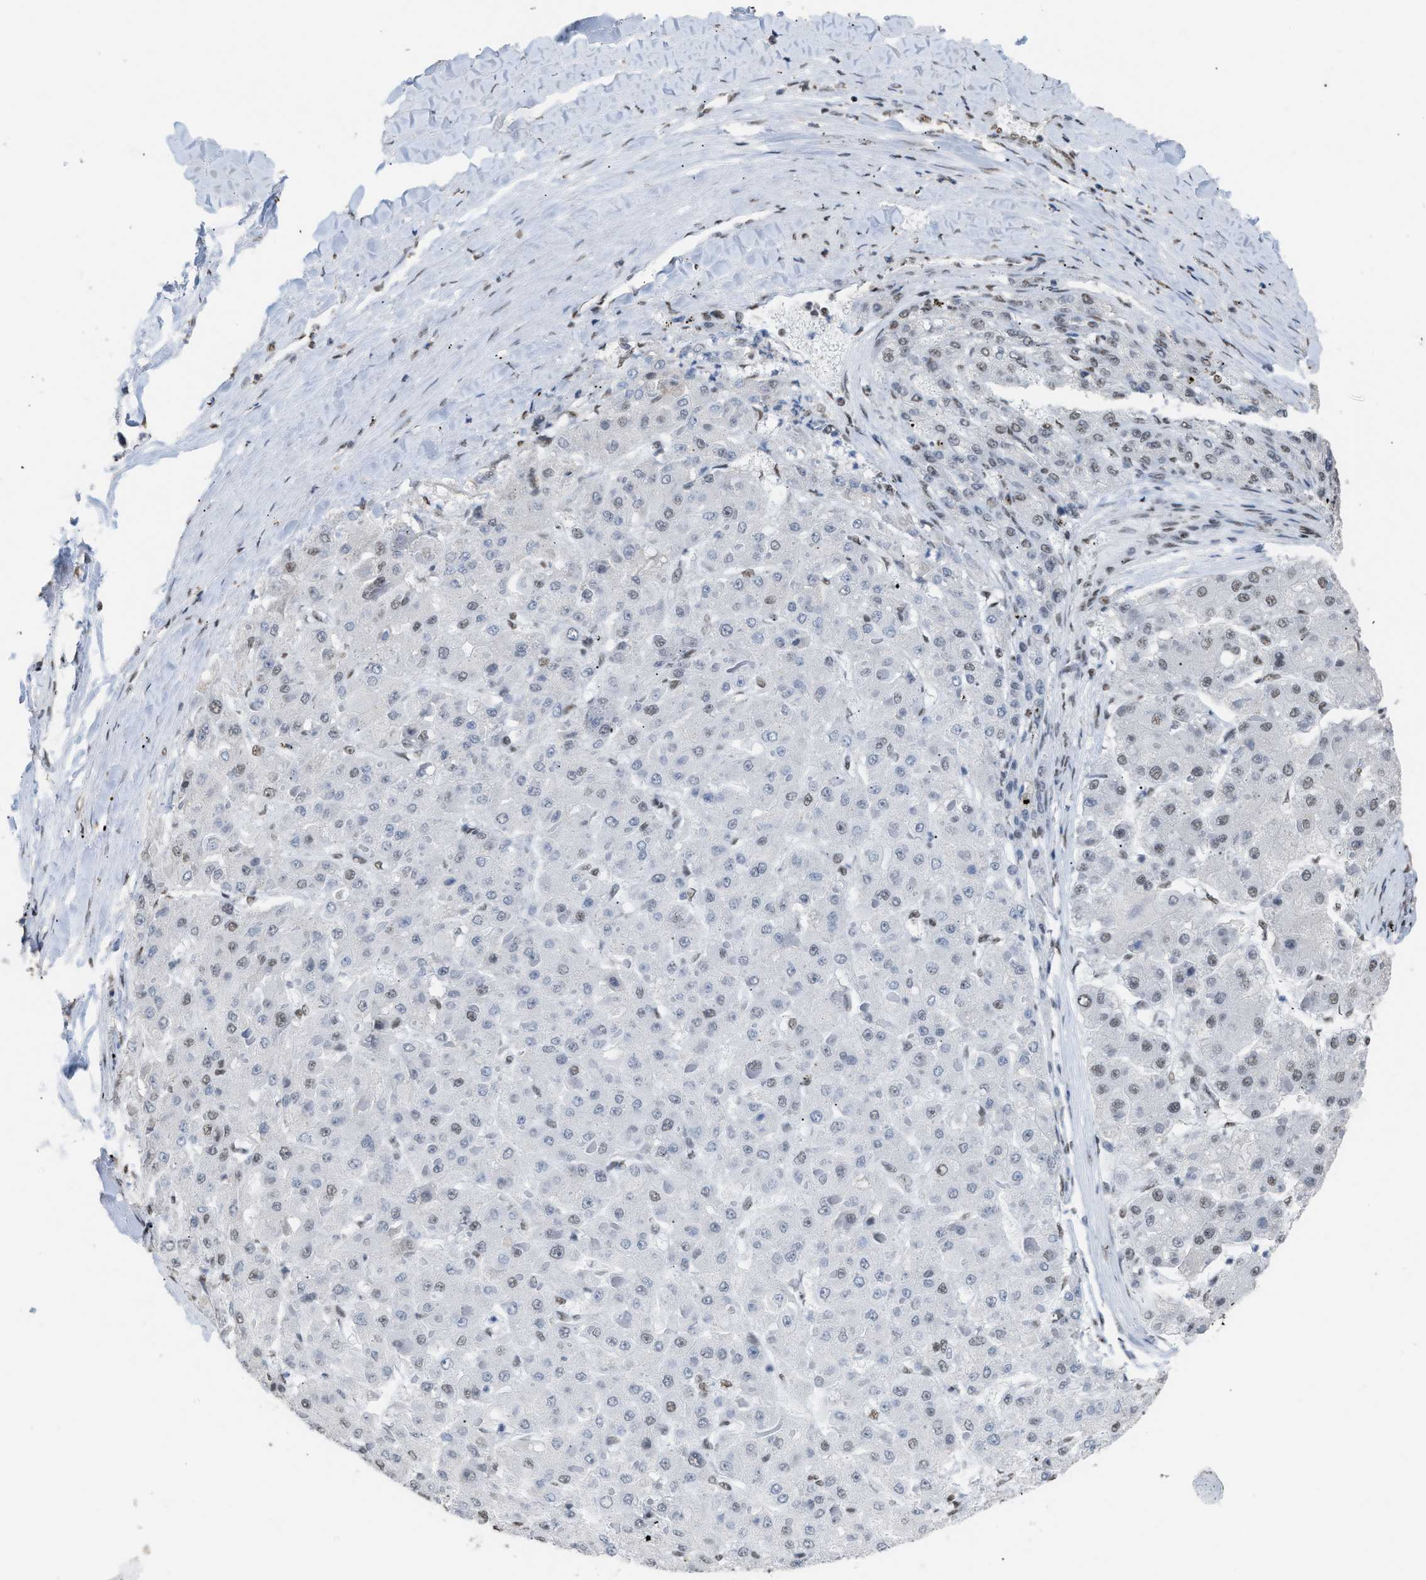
{"staining": {"intensity": "weak", "quantity": "25%-75%", "location": "nuclear"}, "tissue": "liver cancer", "cell_type": "Tumor cells", "image_type": "cancer", "snomed": [{"axis": "morphology", "description": "Carcinoma, Hepatocellular, NOS"}, {"axis": "topography", "description": "Liver"}], "caption": "Protein expression analysis of liver cancer exhibits weak nuclear positivity in approximately 25%-75% of tumor cells. (DAB = brown stain, brightfield microscopy at high magnification).", "gene": "CCAR2", "patient": {"sex": "female", "age": 73}}